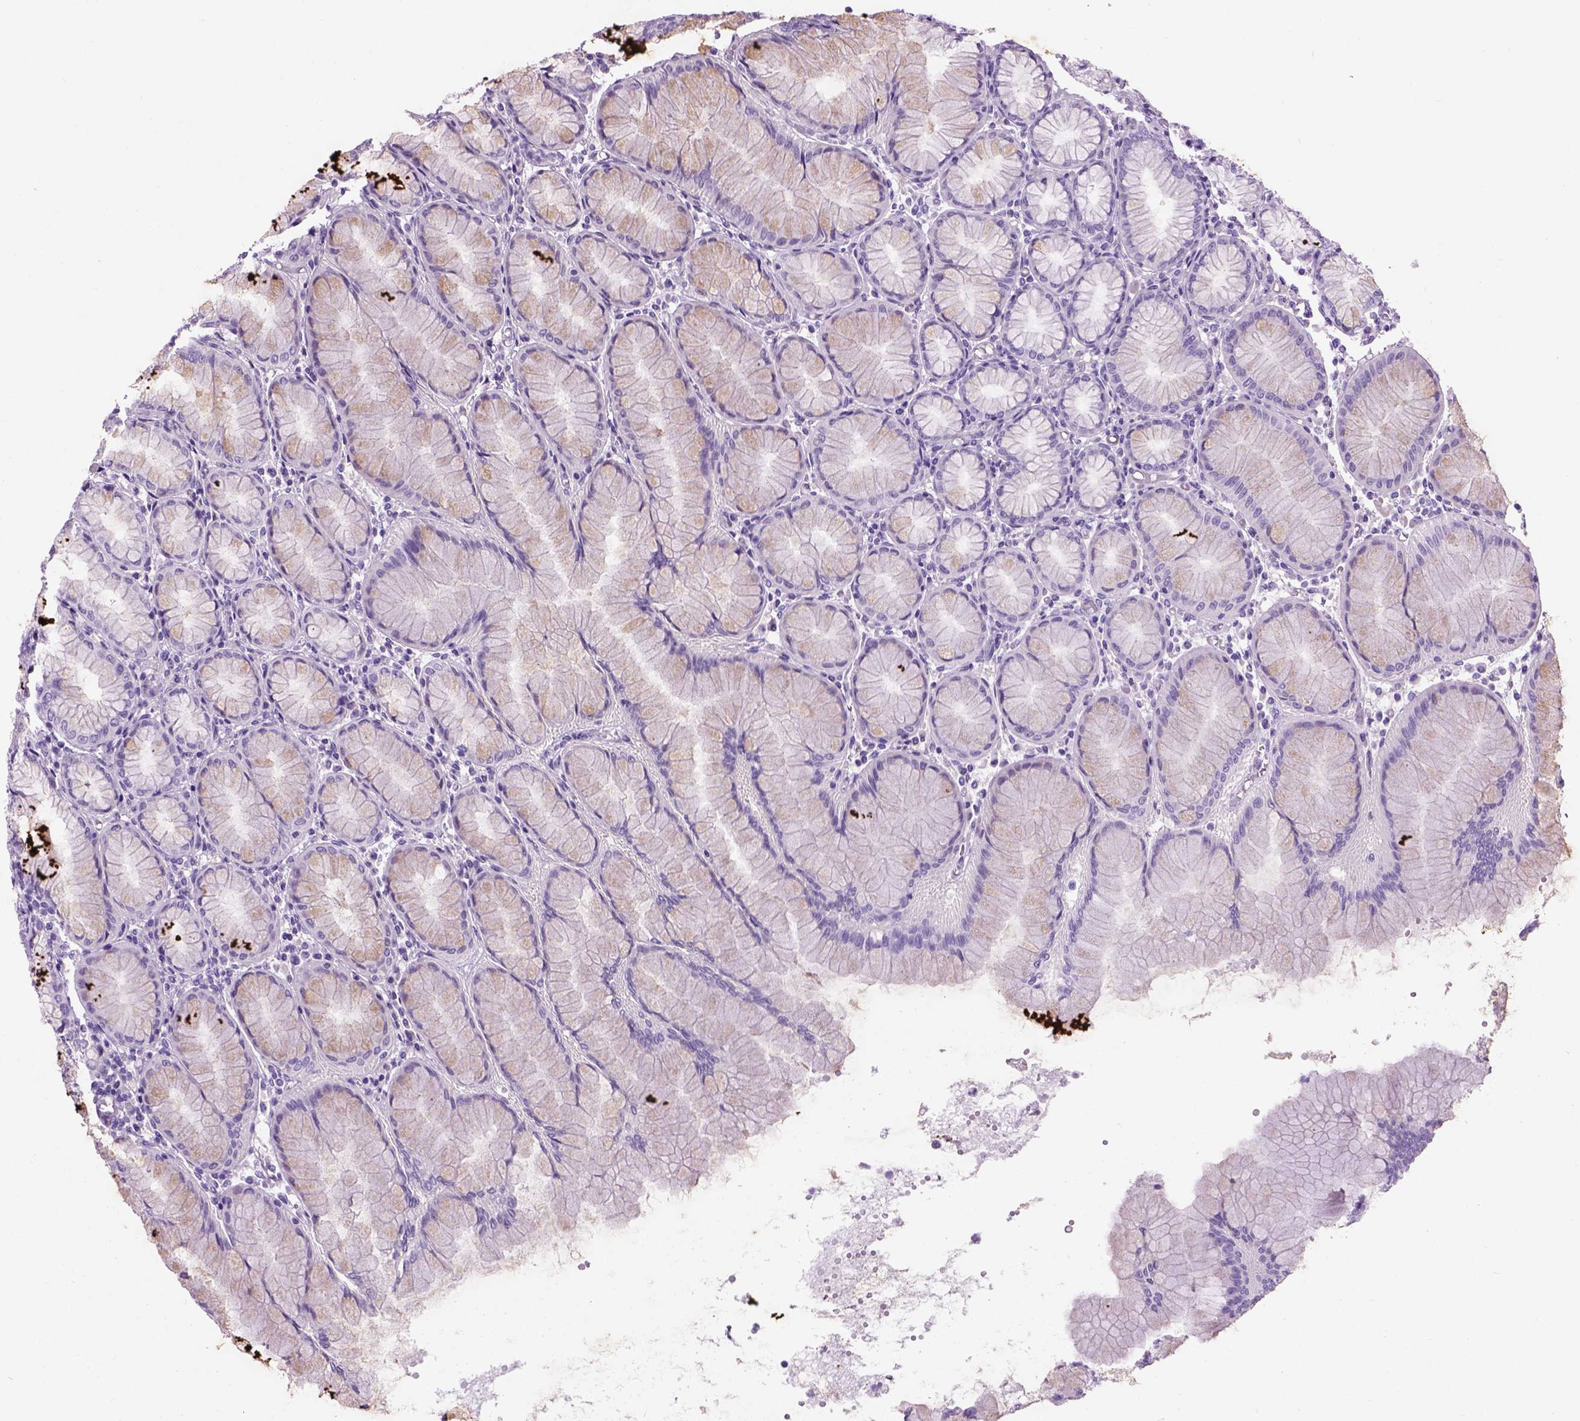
{"staining": {"intensity": "negative", "quantity": "none", "location": "none"}, "tissue": "stomach", "cell_type": "Glandular cells", "image_type": "normal", "snomed": [{"axis": "morphology", "description": "Normal tissue, NOS"}, {"axis": "topography", "description": "Stomach"}], "caption": "Immunohistochemistry (IHC) micrograph of unremarkable stomach: human stomach stained with DAB displays no significant protein expression in glandular cells.", "gene": "GABRB2", "patient": {"sex": "female", "age": 57}}